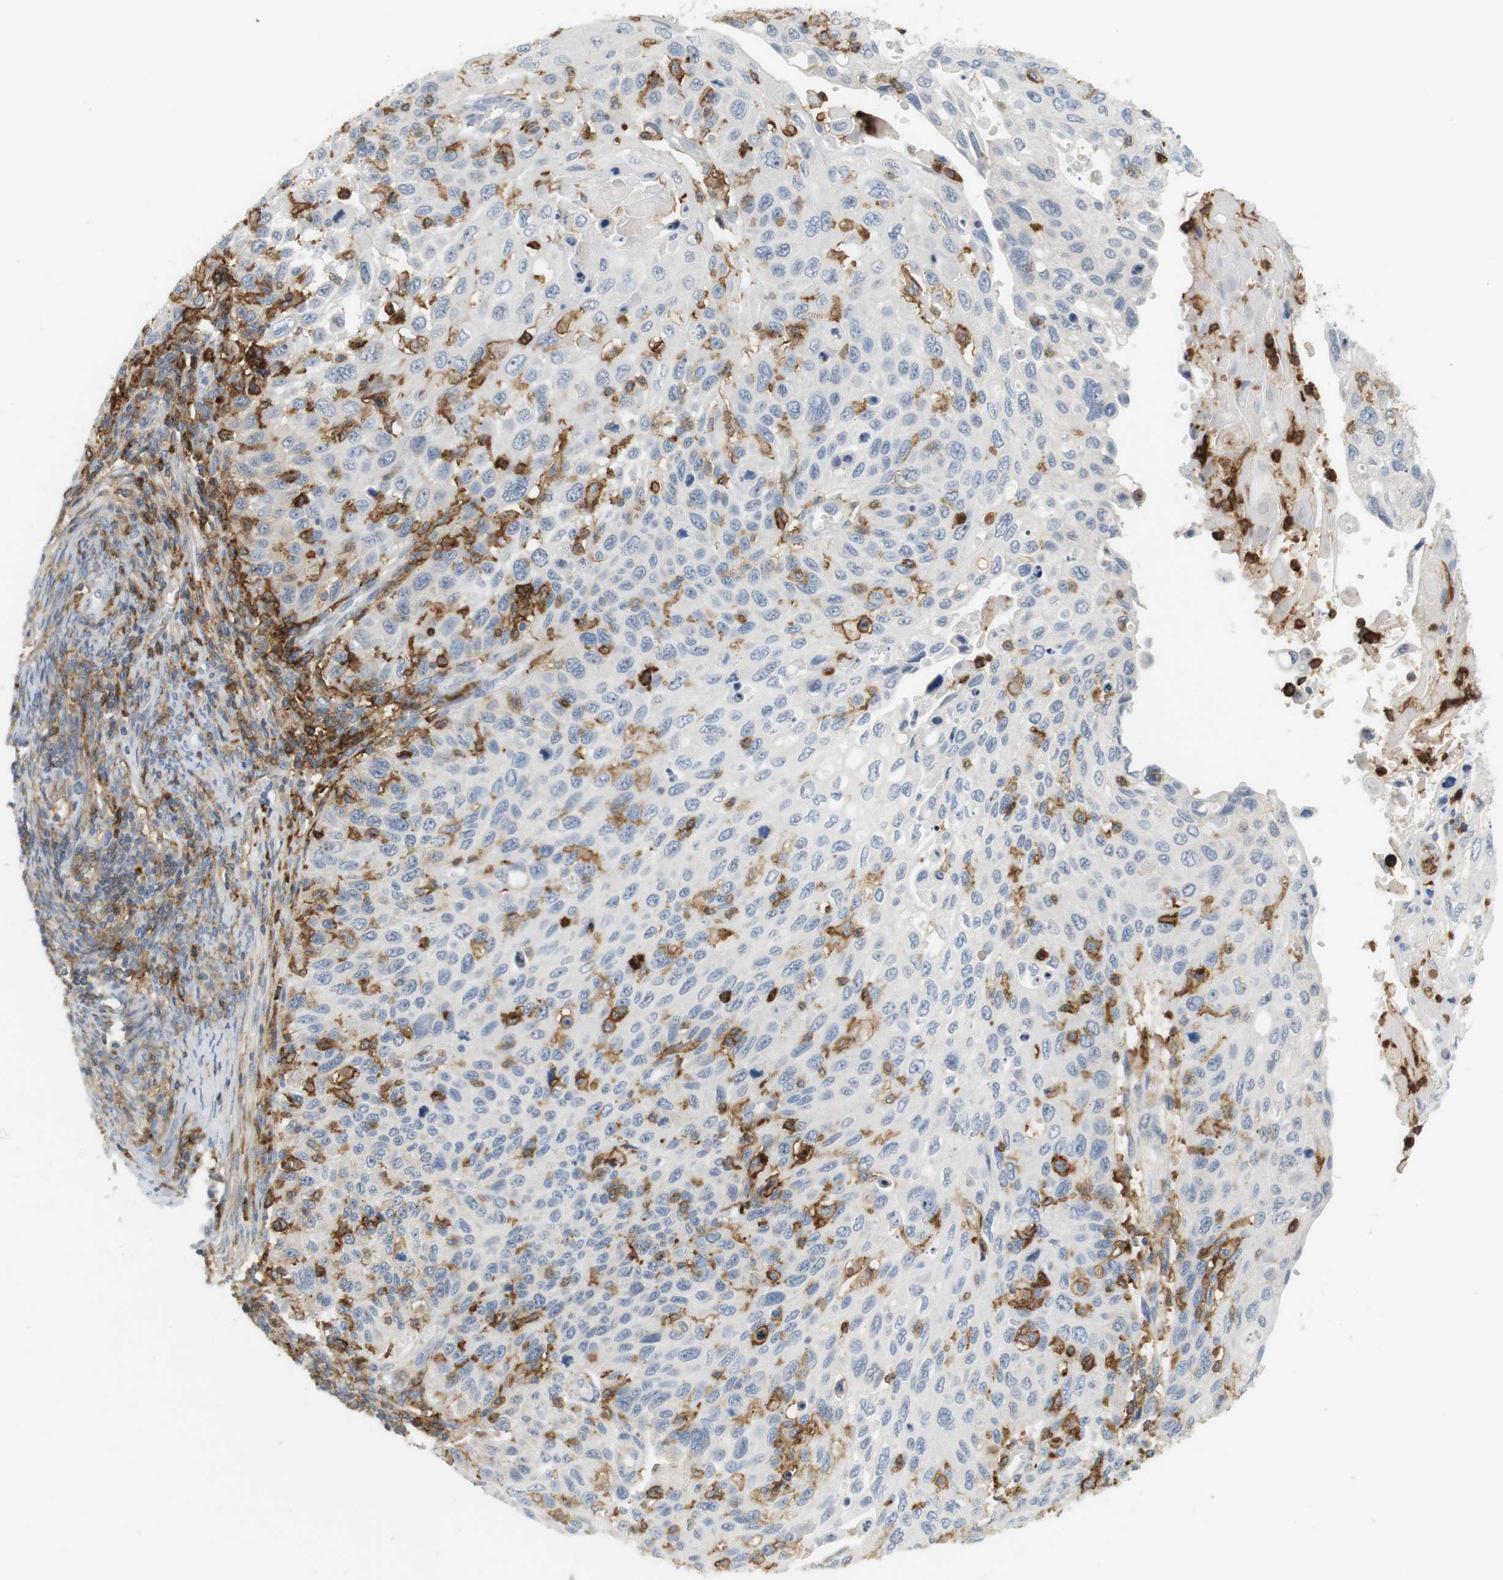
{"staining": {"intensity": "negative", "quantity": "none", "location": "none"}, "tissue": "cervical cancer", "cell_type": "Tumor cells", "image_type": "cancer", "snomed": [{"axis": "morphology", "description": "Squamous cell carcinoma, NOS"}, {"axis": "topography", "description": "Cervix"}], "caption": "Squamous cell carcinoma (cervical) stained for a protein using immunohistochemistry (IHC) shows no expression tumor cells.", "gene": "SIRPA", "patient": {"sex": "female", "age": 70}}